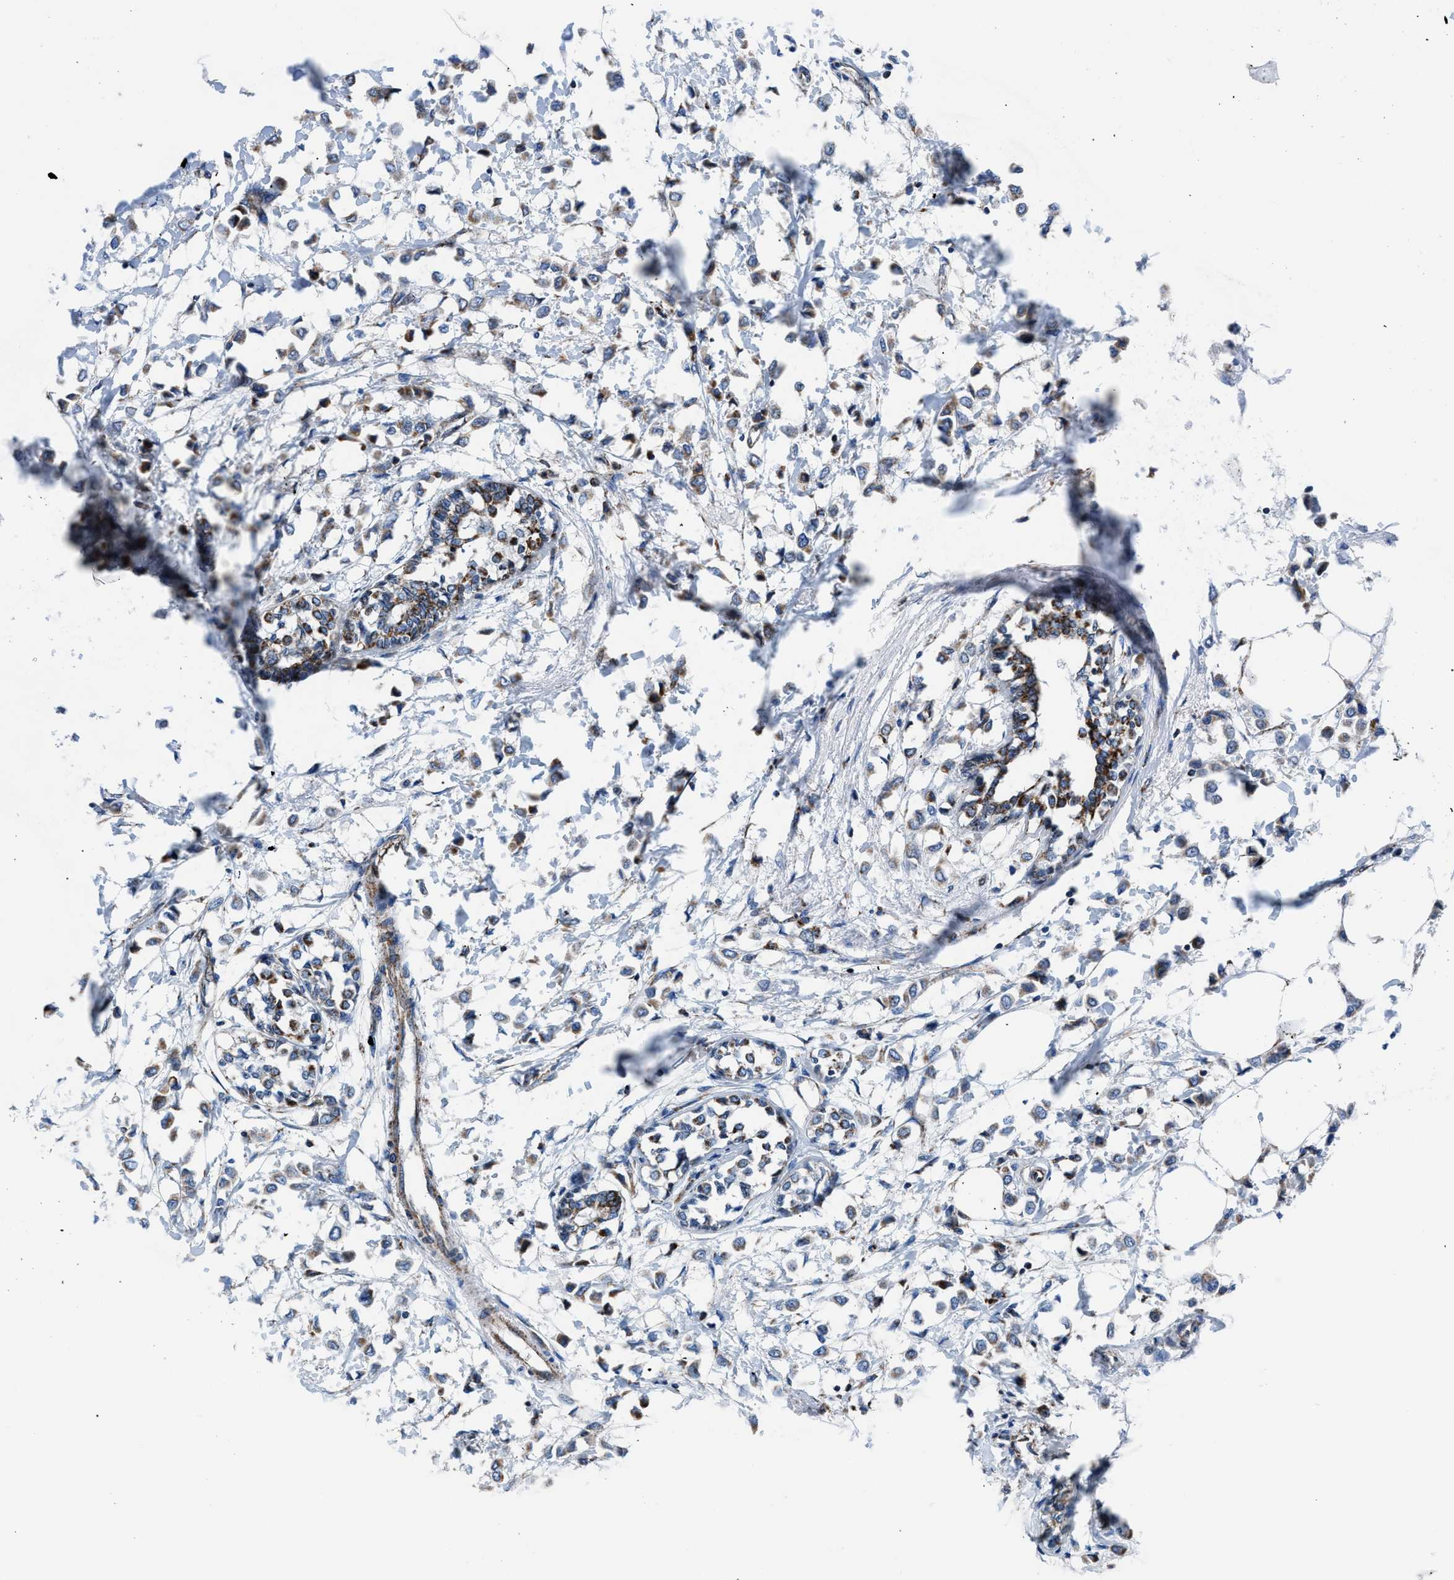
{"staining": {"intensity": "moderate", "quantity": "25%-75%", "location": "cytoplasmic/membranous"}, "tissue": "breast cancer", "cell_type": "Tumor cells", "image_type": "cancer", "snomed": [{"axis": "morphology", "description": "Lobular carcinoma"}, {"axis": "topography", "description": "Breast"}], "caption": "High-magnification brightfield microscopy of breast cancer stained with DAB (brown) and counterstained with hematoxylin (blue). tumor cells exhibit moderate cytoplasmic/membranous positivity is present in approximately25%-75% of cells.", "gene": "LMO2", "patient": {"sex": "female", "age": 51}}